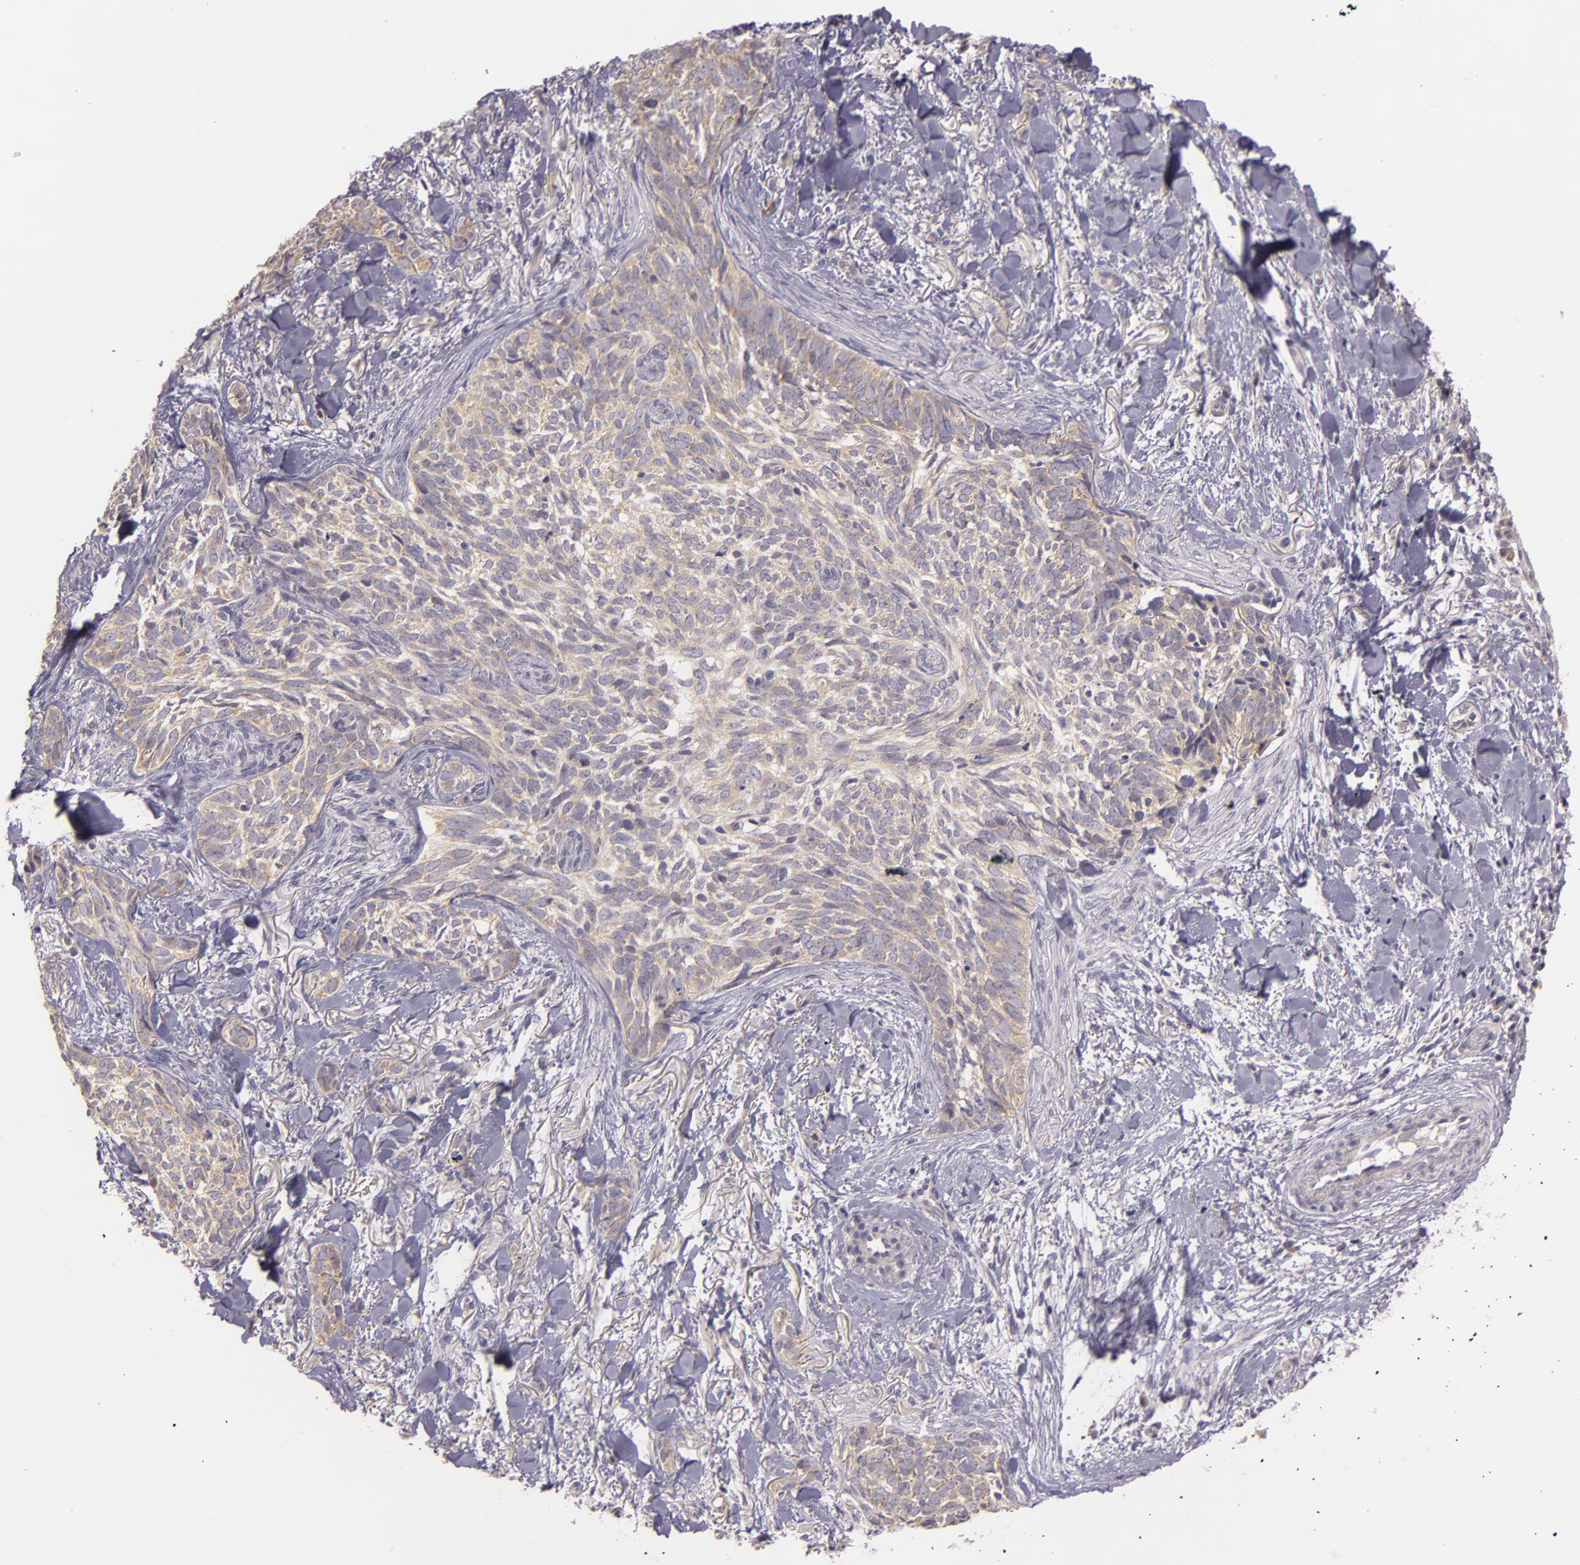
{"staining": {"intensity": "weak", "quantity": "<25%", "location": "none"}, "tissue": "skin cancer", "cell_type": "Tumor cells", "image_type": "cancer", "snomed": [{"axis": "morphology", "description": "Basal cell carcinoma"}, {"axis": "topography", "description": "Skin"}], "caption": "Immunohistochemistry of skin cancer reveals no positivity in tumor cells.", "gene": "RALGAPA1", "patient": {"sex": "female", "age": 81}}